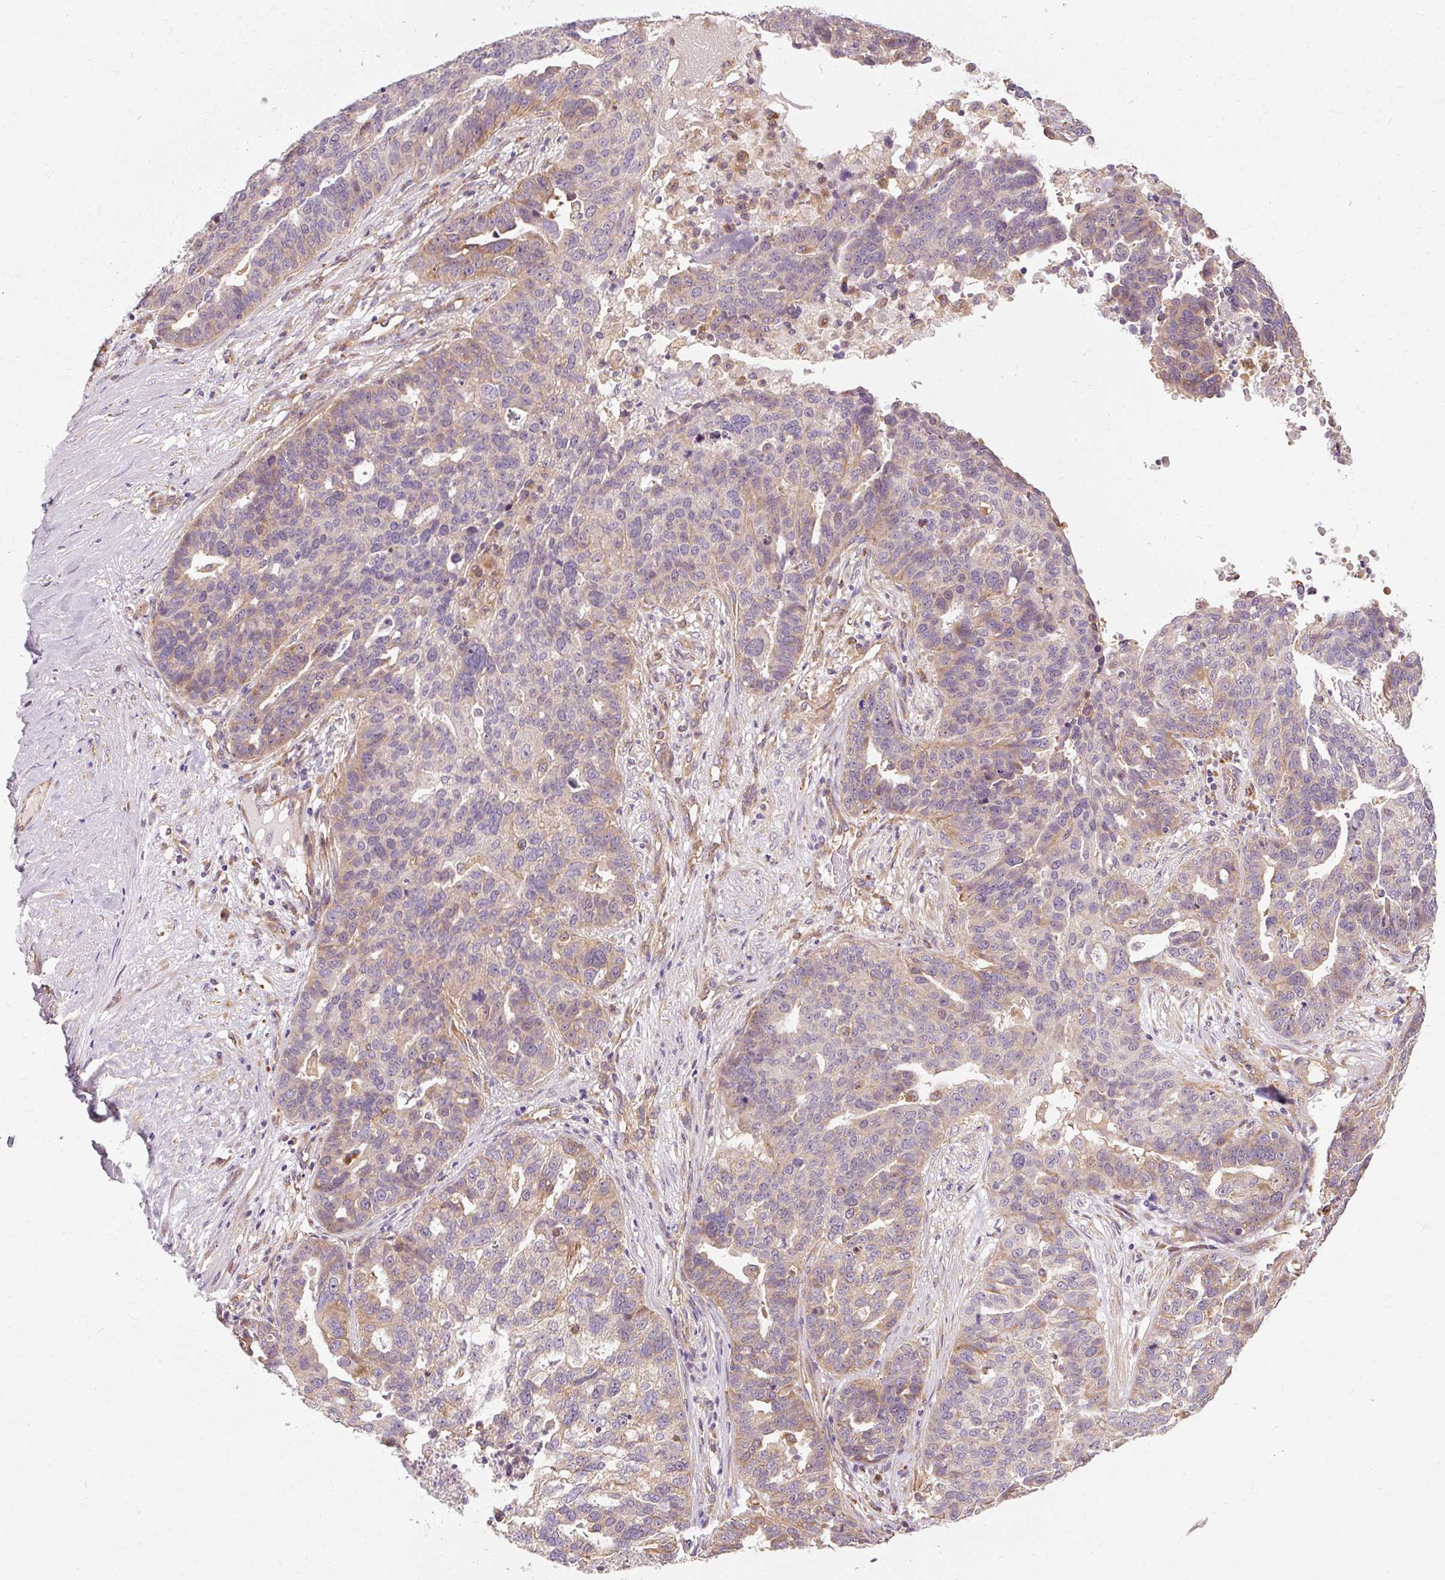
{"staining": {"intensity": "weak", "quantity": "25%-75%", "location": "cytoplasmic/membranous"}, "tissue": "ovarian cancer", "cell_type": "Tumor cells", "image_type": "cancer", "snomed": [{"axis": "morphology", "description": "Cystadenocarcinoma, serous, NOS"}, {"axis": "topography", "description": "Ovary"}], "caption": "This histopathology image reveals immunohistochemistry (IHC) staining of ovarian serous cystadenocarcinoma, with low weak cytoplasmic/membranous positivity in about 25%-75% of tumor cells.", "gene": "TBC1D4", "patient": {"sex": "female", "age": 59}}